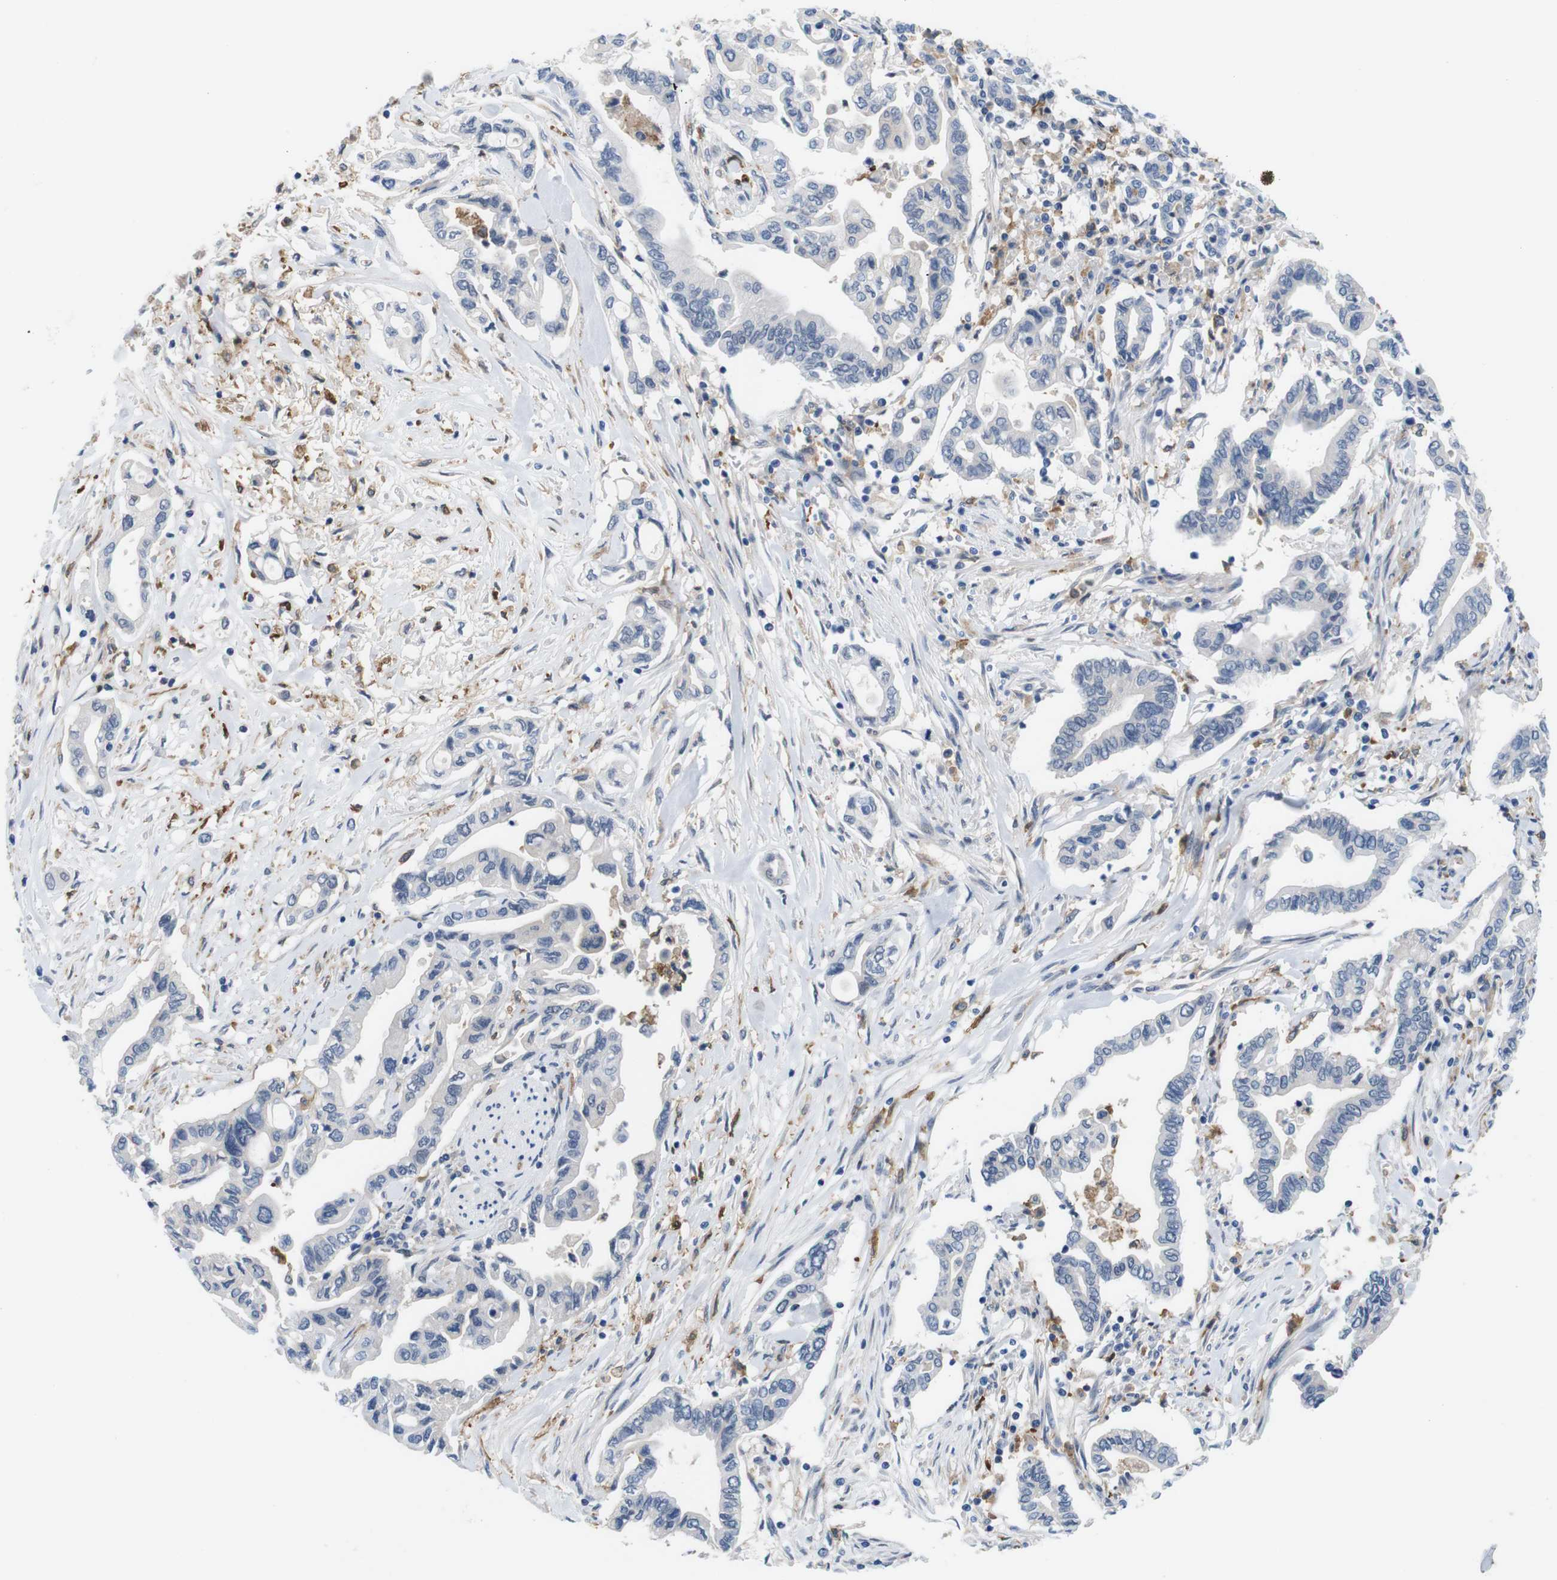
{"staining": {"intensity": "negative", "quantity": "none", "location": "none"}, "tissue": "pancreatic cancer", "cell_type": "Tumor cells", "image_type": "cancer", "snomed": [{"axis": "morphology", "description": "Adenocarcinoma, NOS"}, {"axis": "topography", "description": "Pancreas"}], "caption": "Immunohistochemistry (IHC) histopathology image of pancreatic cancer stained for a protein (brown), which displays no expression in tumor cells. Nuclei are stained in blue.", "gene": "CD300C", "patient": {"sex": "female", "age": 57}}